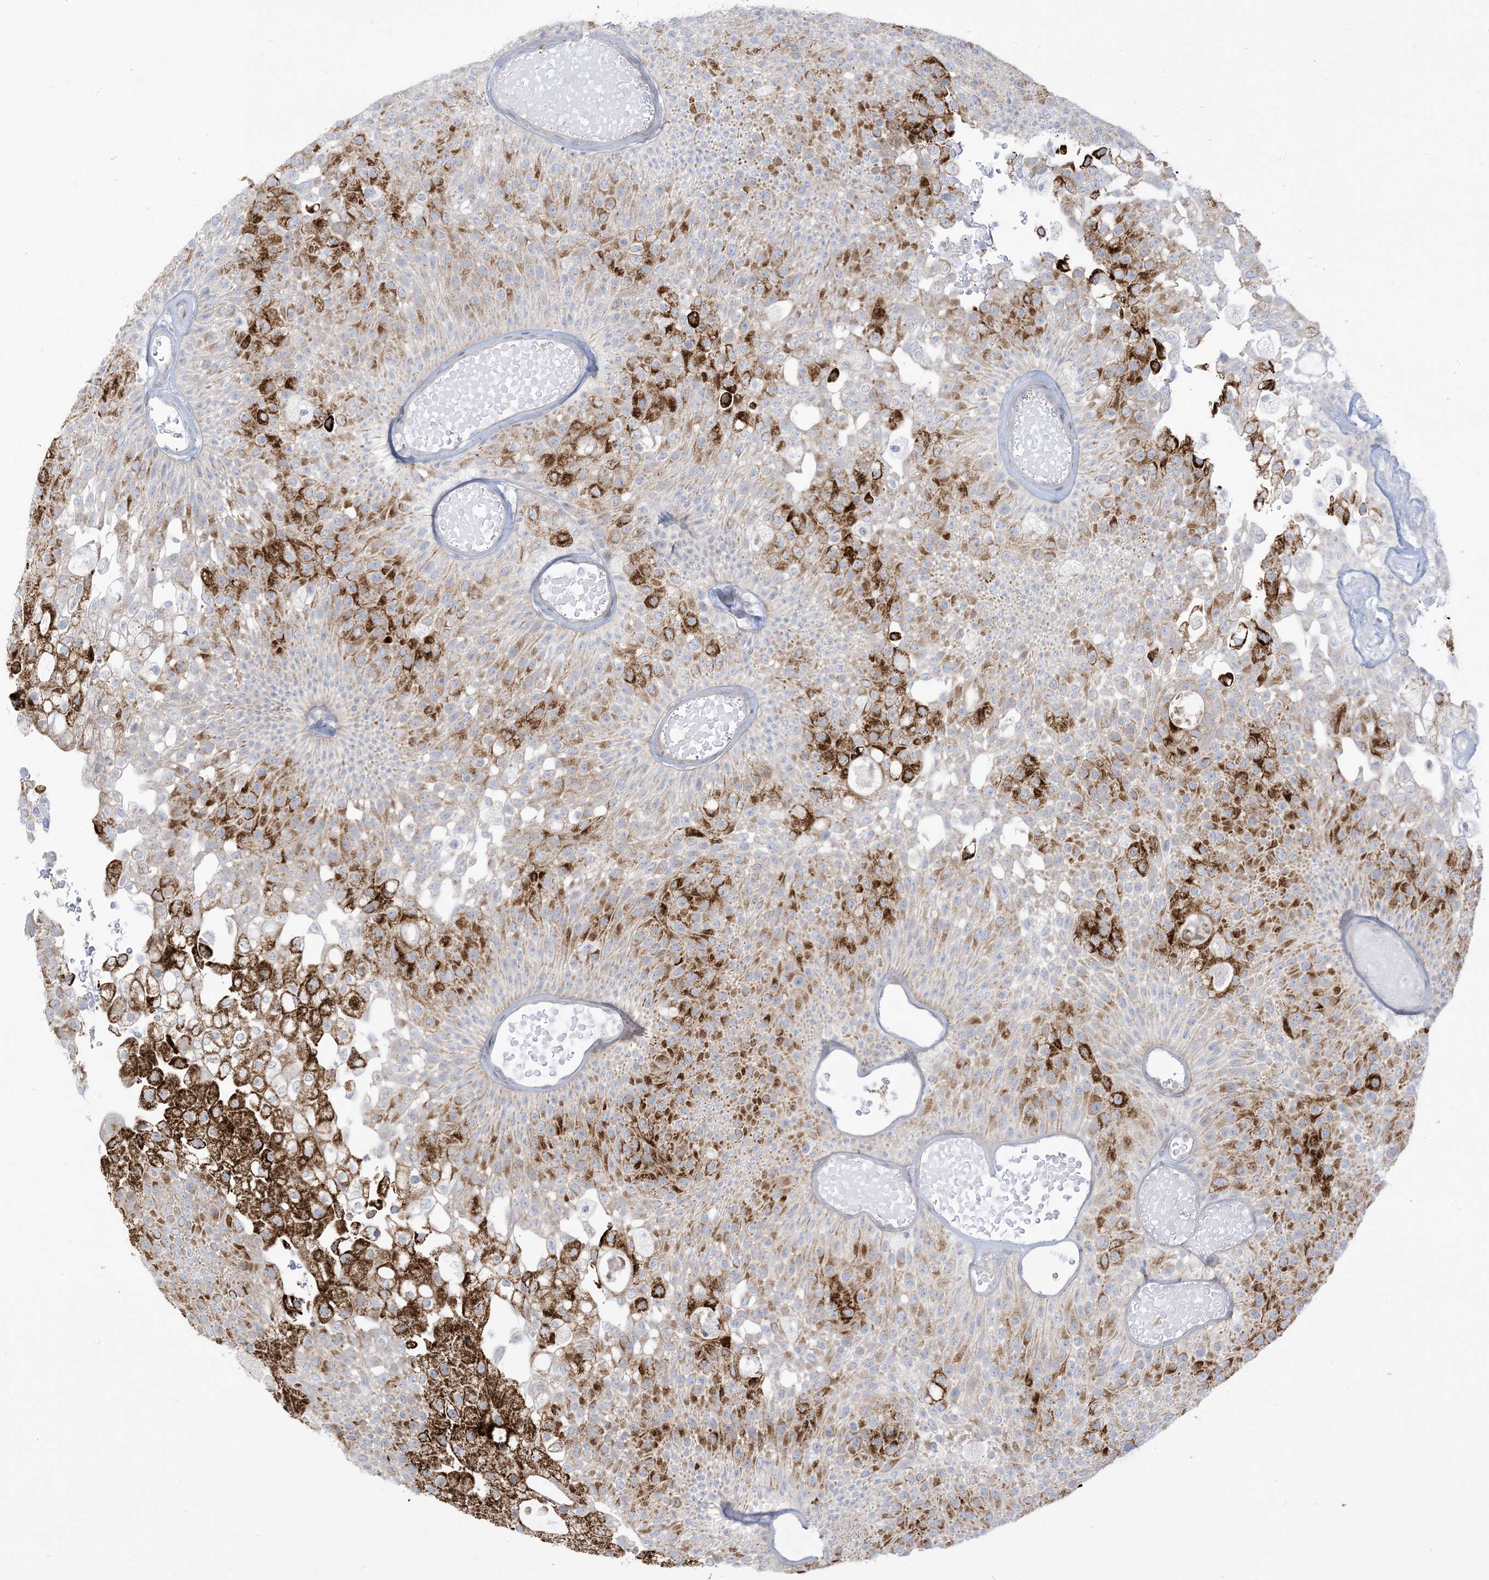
{"staining": {"intensity": "strong", "quantity": "25%-75%", "location": "cytoplasmic/membranous"}, "tissue": "urothelial cancer", "cell_type": "Tumor cells", "image_type": "cancer", "snomed": [{"axis": "morphology", "description": "Urothelial carcinoma, Low grade"}, {"axis": "topography", "description": "Urinary bladder"}], "caption": "A high-resolution image shows immunohistochemistry staining of urothelial carcinoma (low-grade), which exhibits strong cytoplasmic/membranous expression in about 25%-75% of tumor cells.", "gene": "AFTPH", "patient": {"sex": "male", "age": 78}}